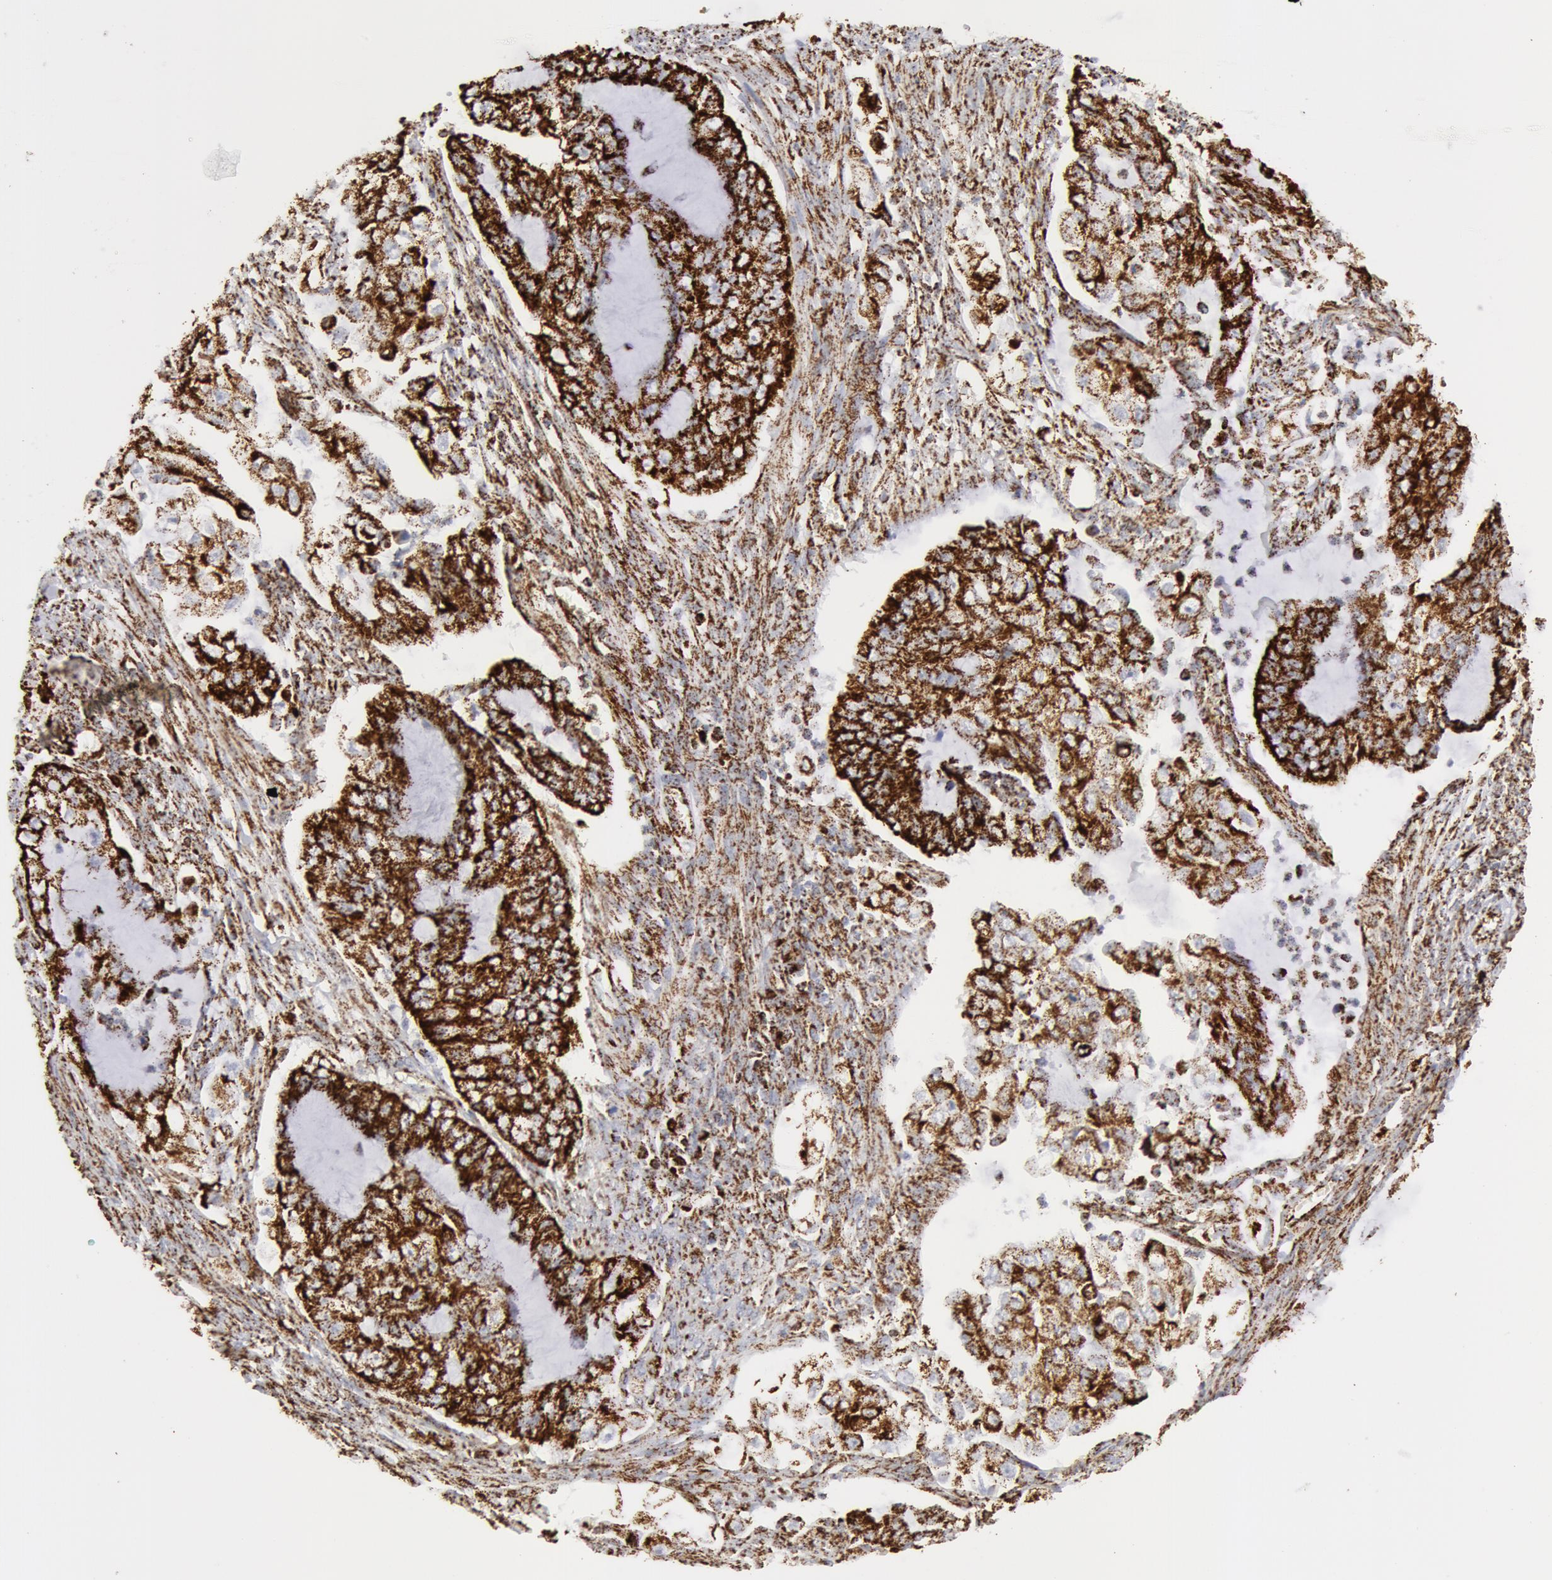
{"staining": {"intensity": "strong", "quantity": ">75%", "location": "cytoplasmic/membranous"}, "tissue": "endometrial cancer", "cell_type": "Tumor cells", "image_type": "cancer", "snomed": [{"axis": "morphology", "description": "Adenocarcinoma, NOS"}, {"axis": "topography", "description": "Endometrium"}], "caption": "IHC staining of endometrial cancer (adenocarcinoma), which demonstrates high levels of strong cytoplasmic/membranous positivity in approximately >75% of tumor cells indicating strong cytoplasmic/membranous protein positivity. The staining was performed using DAB (3,3'-diaminobenzidine) (brown) for protein detection and nuclei were counterstained in hematoxylin (blue).", "gene": "ATP5F1B", "patient": {"sex": "female", "age": 75}}